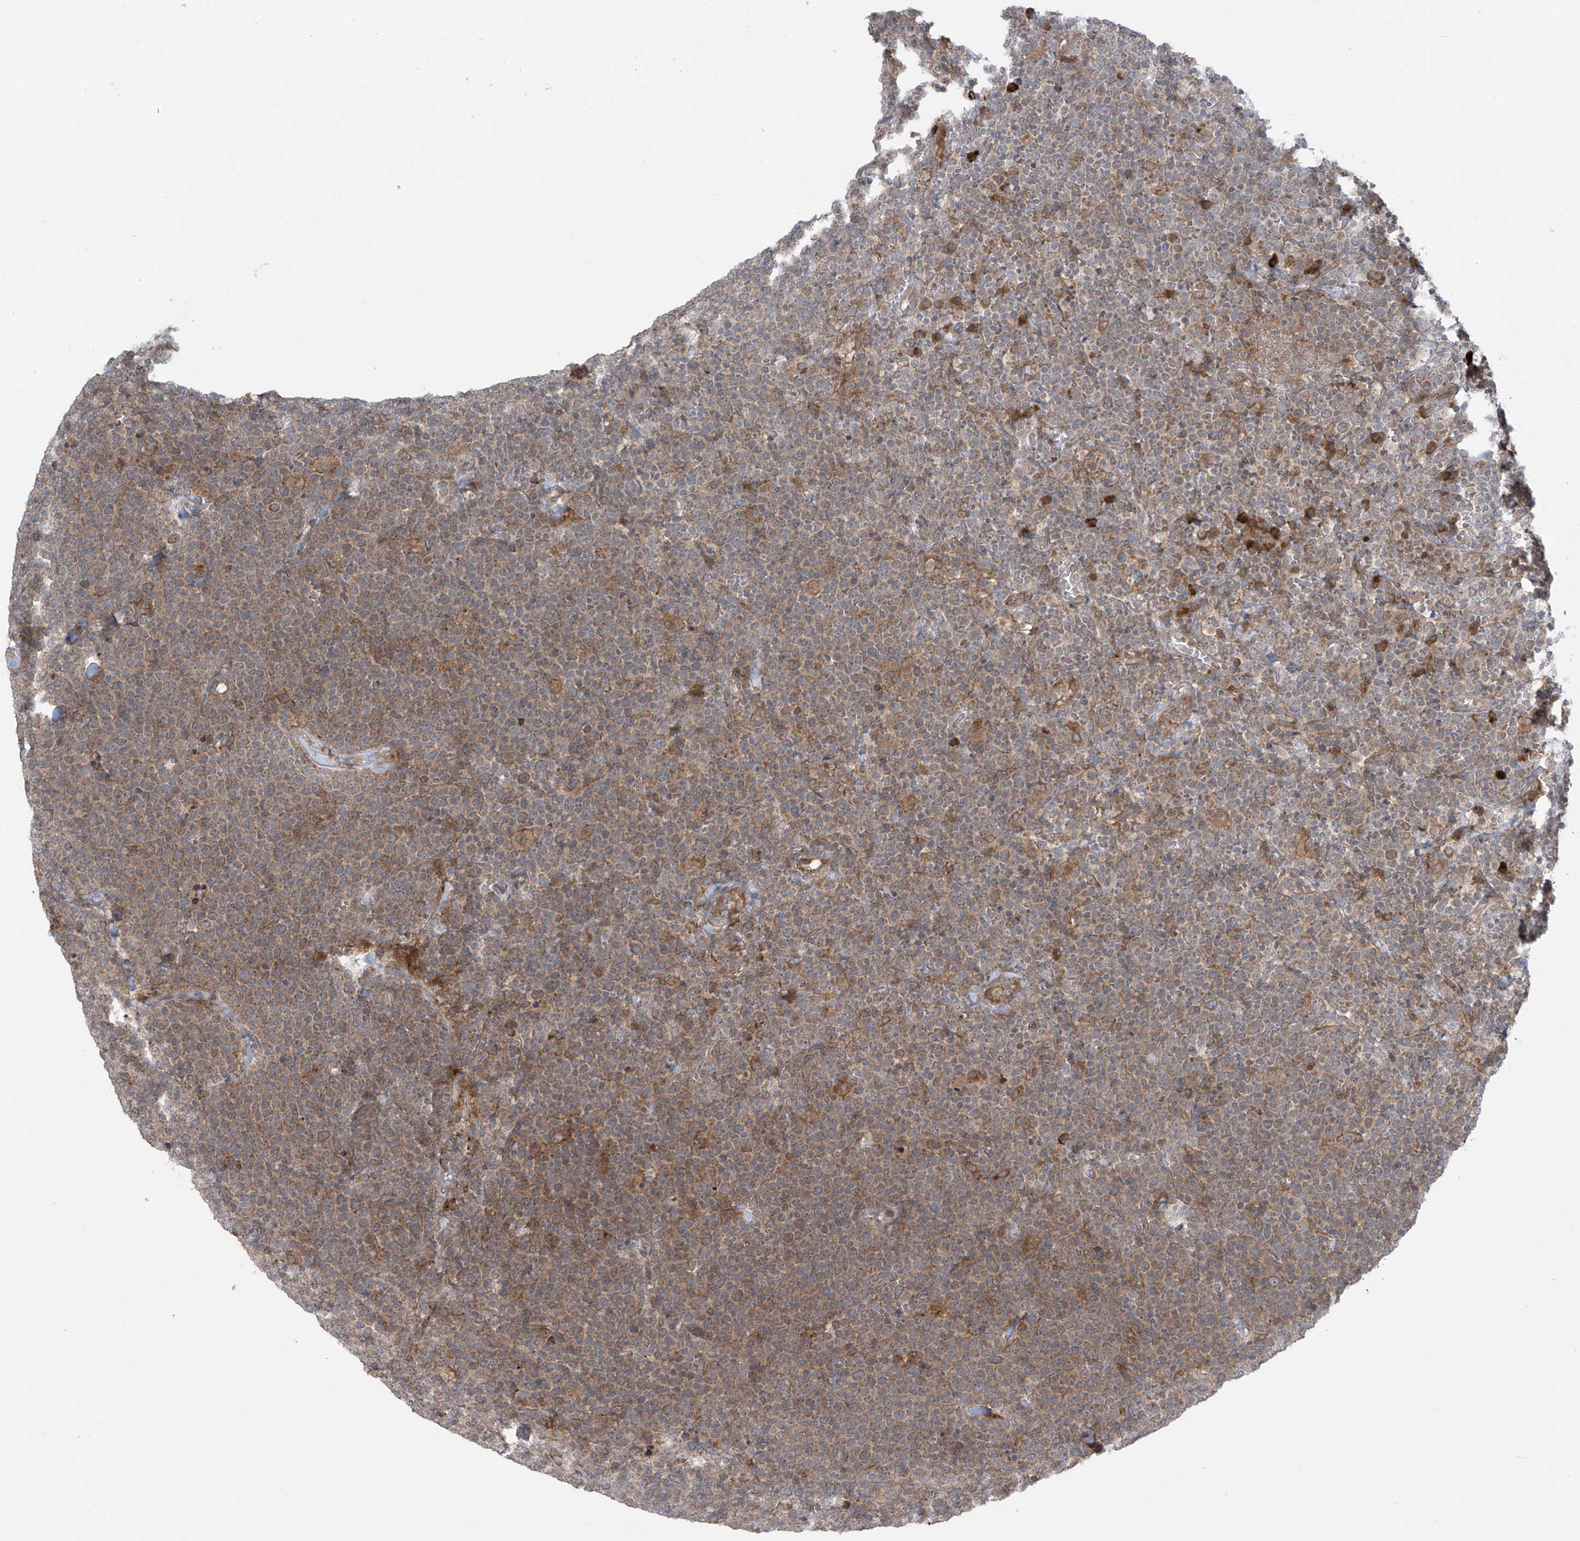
{"staining": {"intensity": "moderate", "quantity": "25%-75%", "location": "cytoplasmic/membranous"}, "tissue": "lymphoma", "cell_type": "Tumor cells", "image_type": "cancer", "snomed": [{"axis": "morphology", "description": "Malignant lymphoma, non-Hodgkin's type, High grade"}, {"axis": "topography", "description": "Lymph node"}], "caption": "This is a histology image of immunohistochemistry (IHC) staining of lymphoma, which shows moderate staining in the cytoplasmic/membranous of tumor cells.", "gene": "PPAT", "patient": {"sex": "male", "age": 61}}